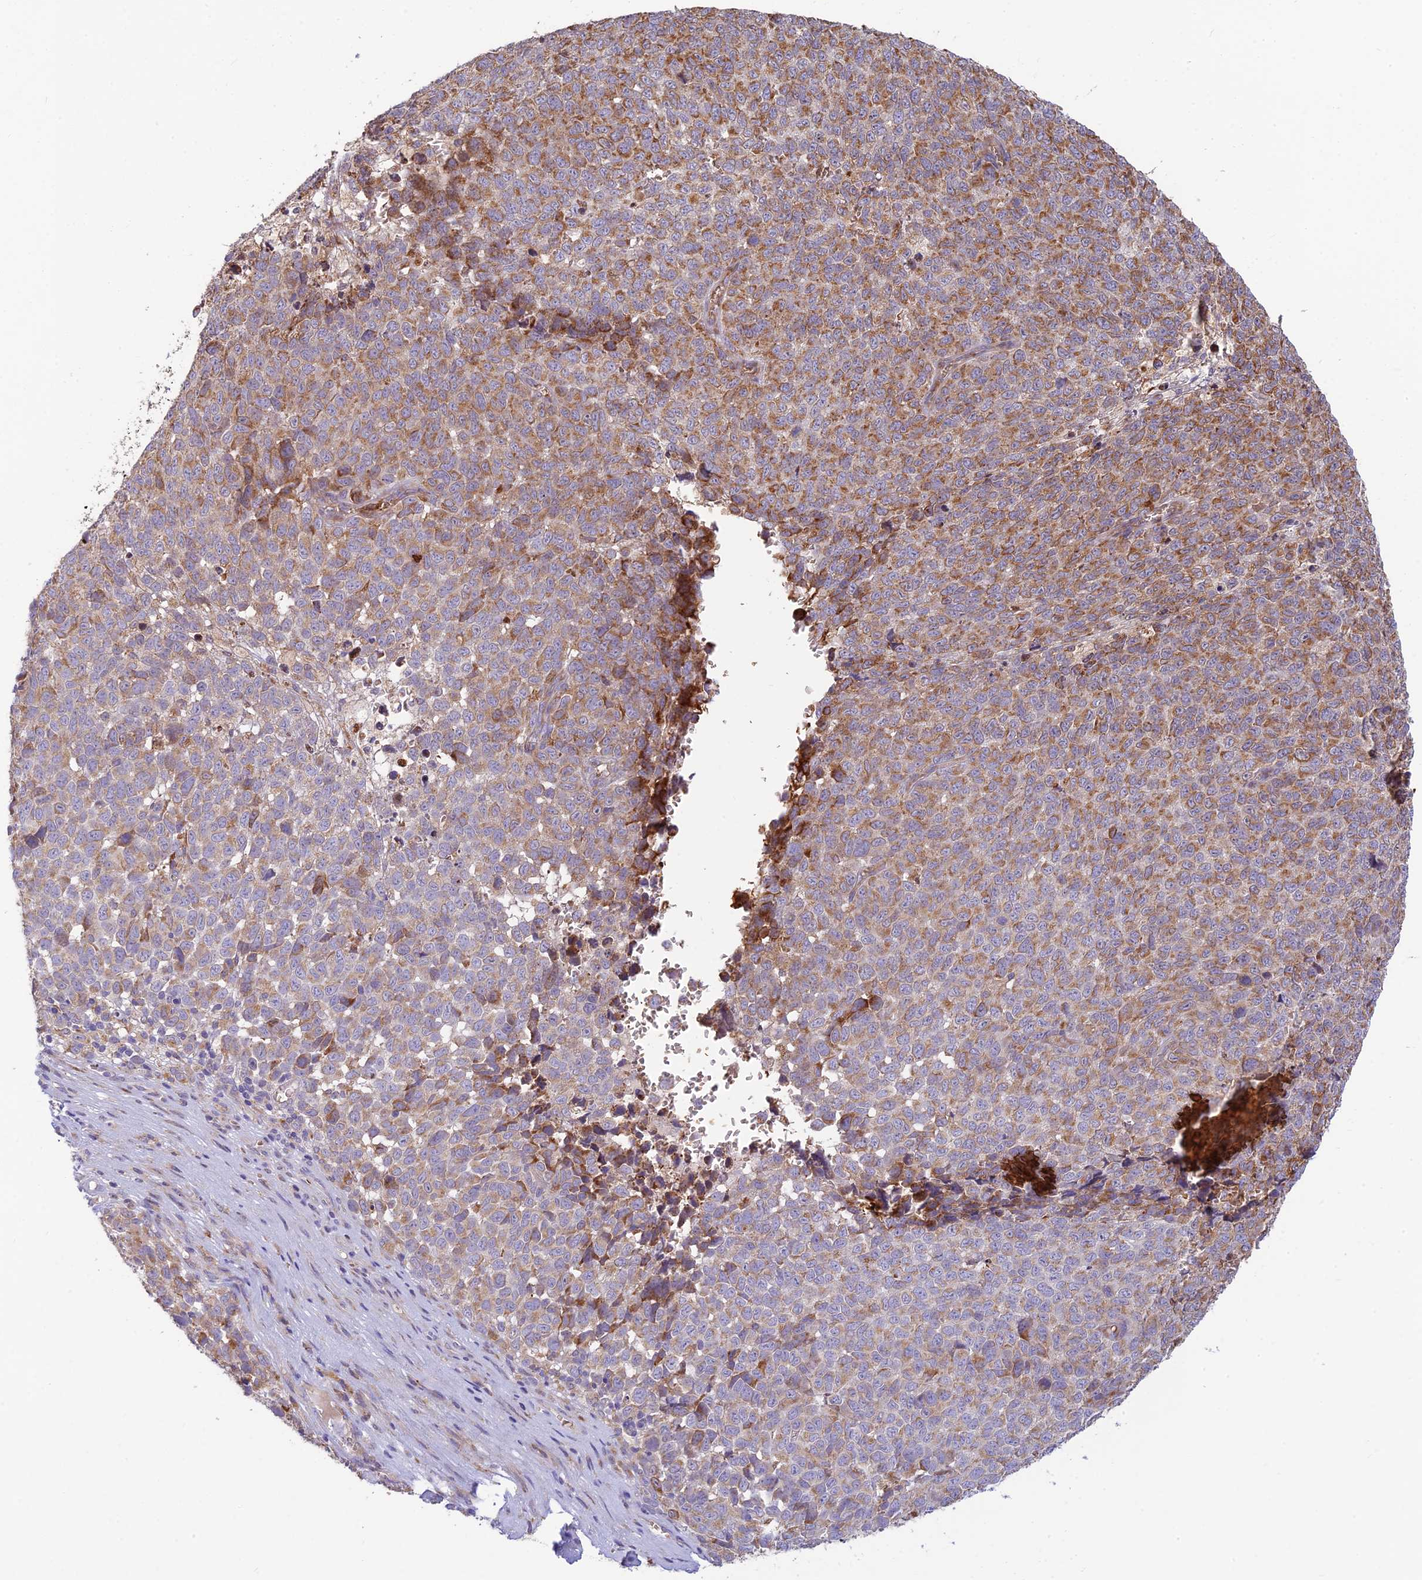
{"staining": {"intensity": "moderate", "quantity": ">75%", "location": "cytoplasmic/membranous"}, "tissue": "melanoma", "cell_type": "Tumor cells", "image_type": "cancer", "snomed": [{"axis": "morphology", "description": "Malignant melanoma, NOS"}, {"axis": "topography", "description": "Nose, NOS"}], "caption": "The immunohistochemical stain highlights moderate cytoplasmic/membranous positivity in tumor cells of malignant melanoma tissue.", "gene": "UFSP2", "patient": {"sex": "female", "age": 48}}